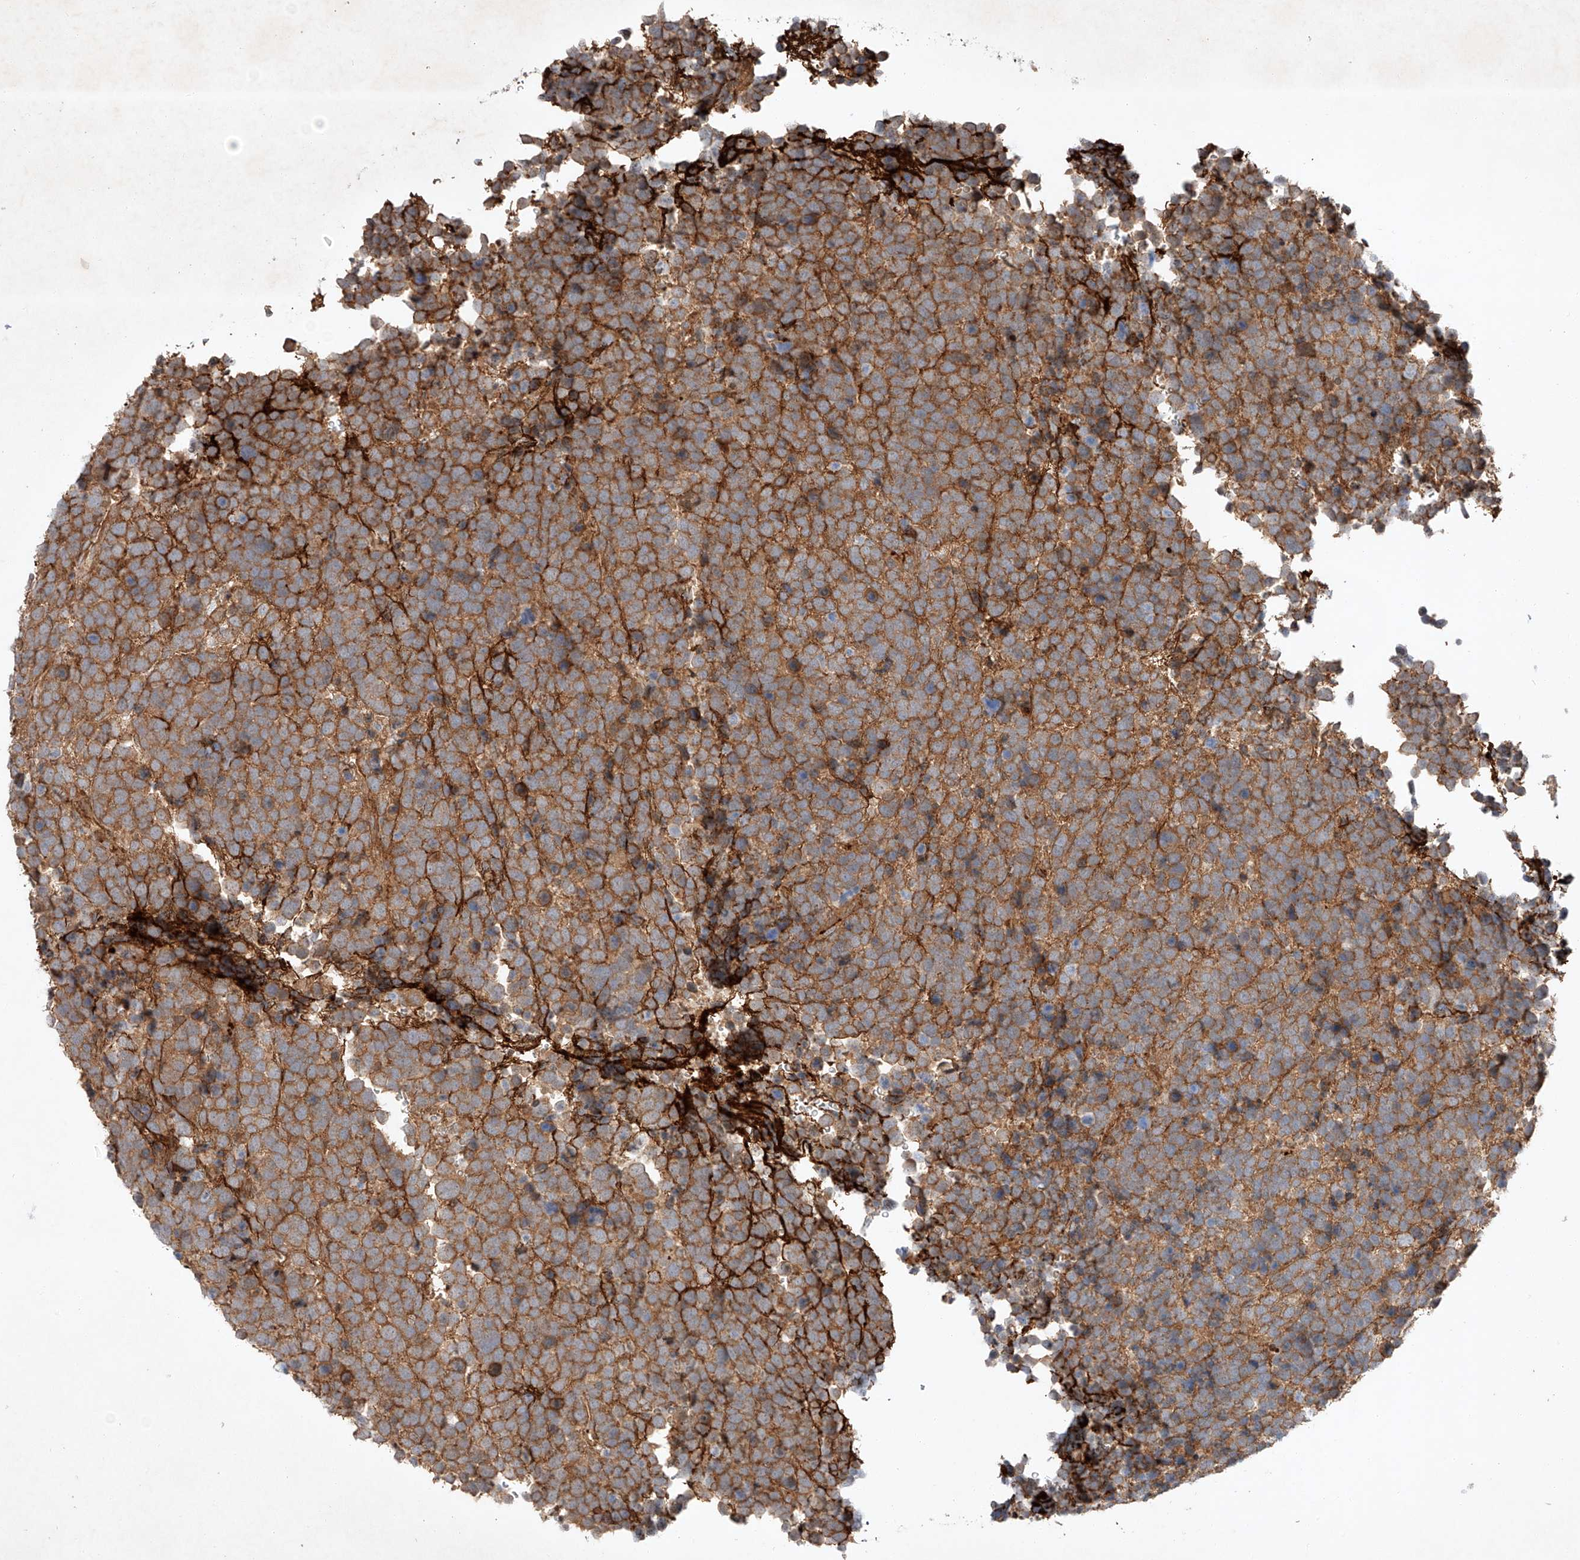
{"staining": {"intensity": "moderate", "quantity": ">75%", "location": "cytoplasmic/membranous"}, "tissue": "urothelial cancer", "cell_type": "Tumor cells", "image_type": "cancer", "snomed": [{"axis": "morphology", "description": "Urothelial carcinoma, High grade"}, {"axis": "topography", "description": "Urinary bladder"}], "caption": "Immunohistochemical staining of human high-grade urothelial carcinoma reveals medium levels of moderate cytoplasmic/membranous expression in about >75% of tumor cells.", "gene": "ARHGAP33", "patient": {"sex": "female", "age": 82}}